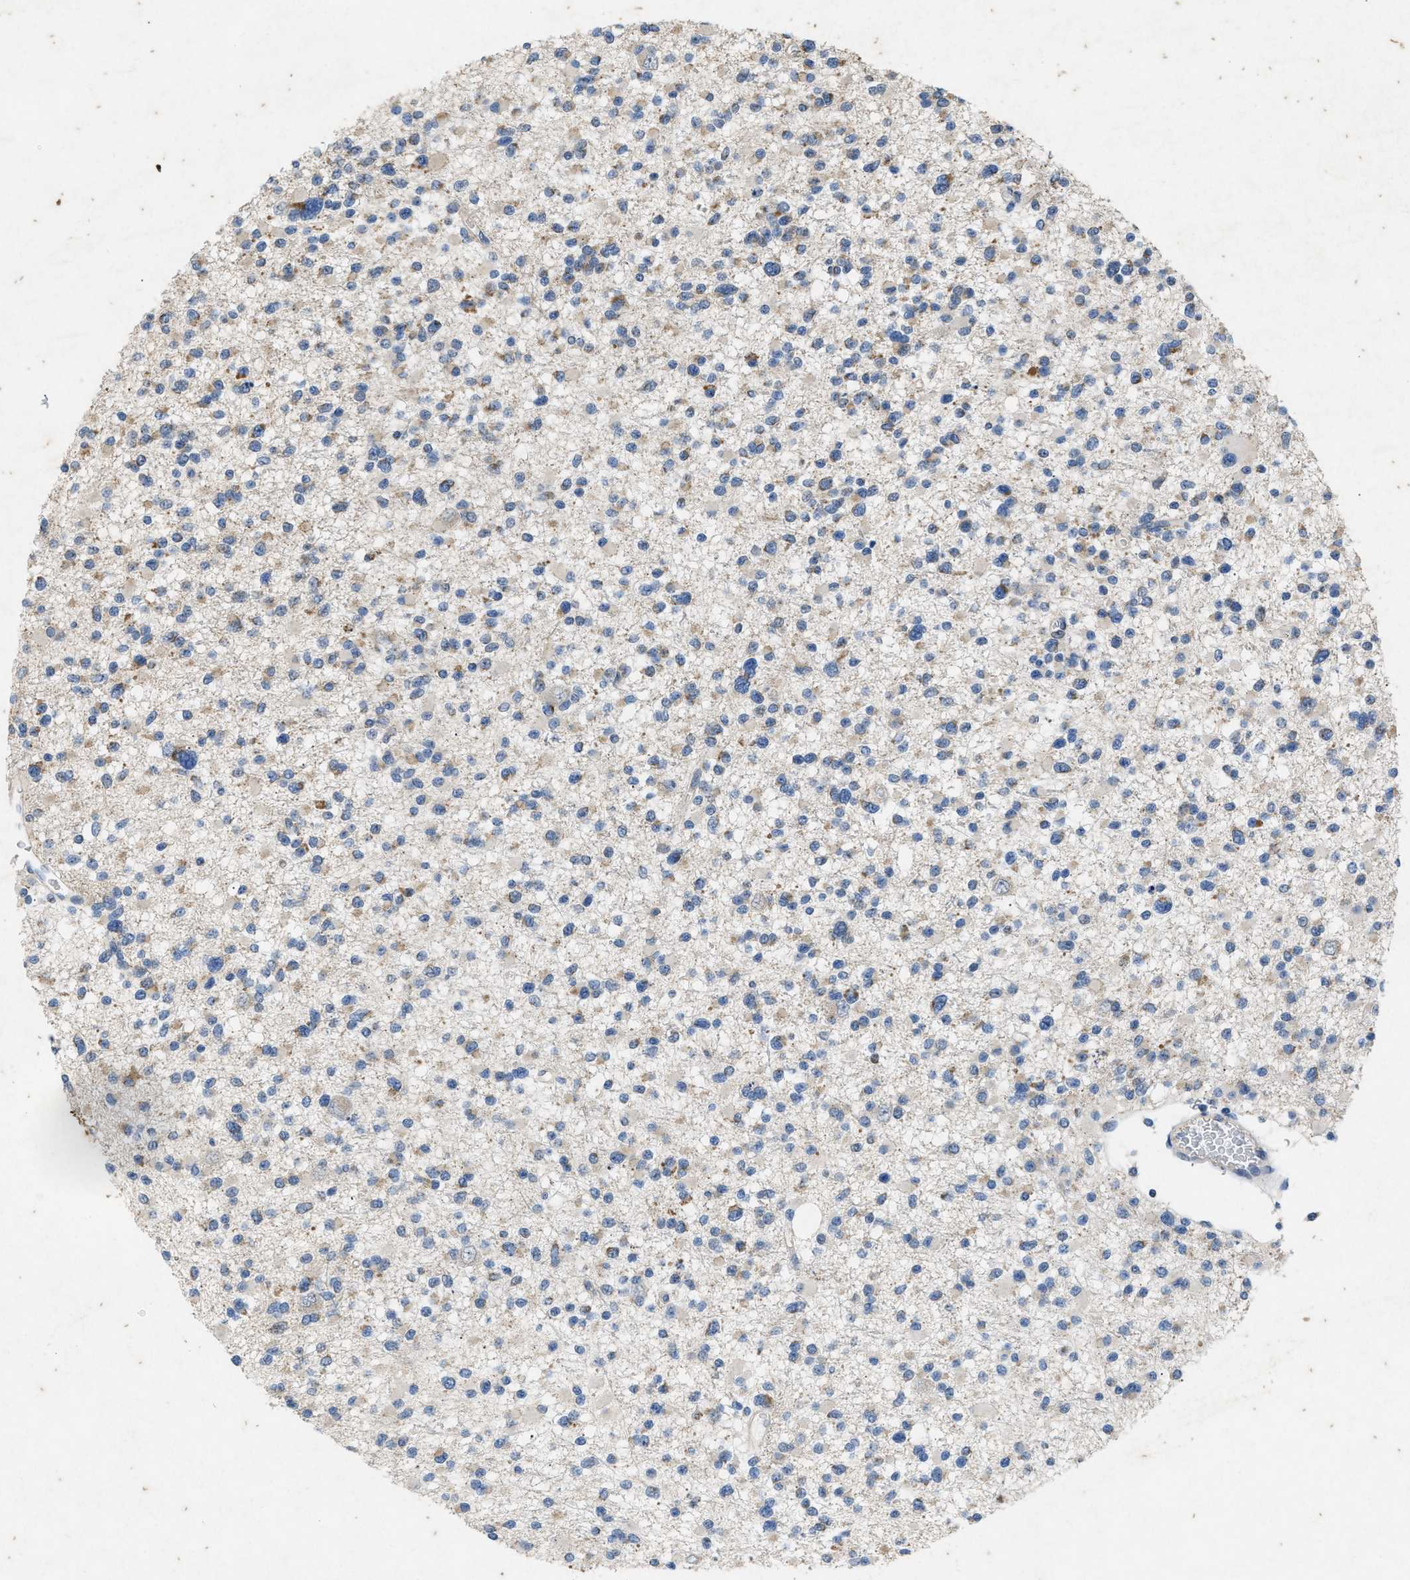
{"staining": {"intensity": "moderate", "quantity": "<25%", "location": "cytoplasmic/membranous"}, "tissue": "glioma", "cell_type": "Tumor cells", "image_type": "cancer", "snomed": [{"axis": "morphology", "description": "Glioma, malignant, Low grade"}, {"axis": "topography", "description": "Brain"}], "caption": "Protein analysis of malignant low-grade glioma tissue reveals moderate cytoplasmic/membranous expression in about <25% of tumor cells. The staining was performed using DAB (3,3'-diaminobenzidine), with brown indicating positive protein expression. Nuclei are stained blue with hematoxylin.", "gene": "PRKG2", "patient": {"sex": "female", "age": 22}}